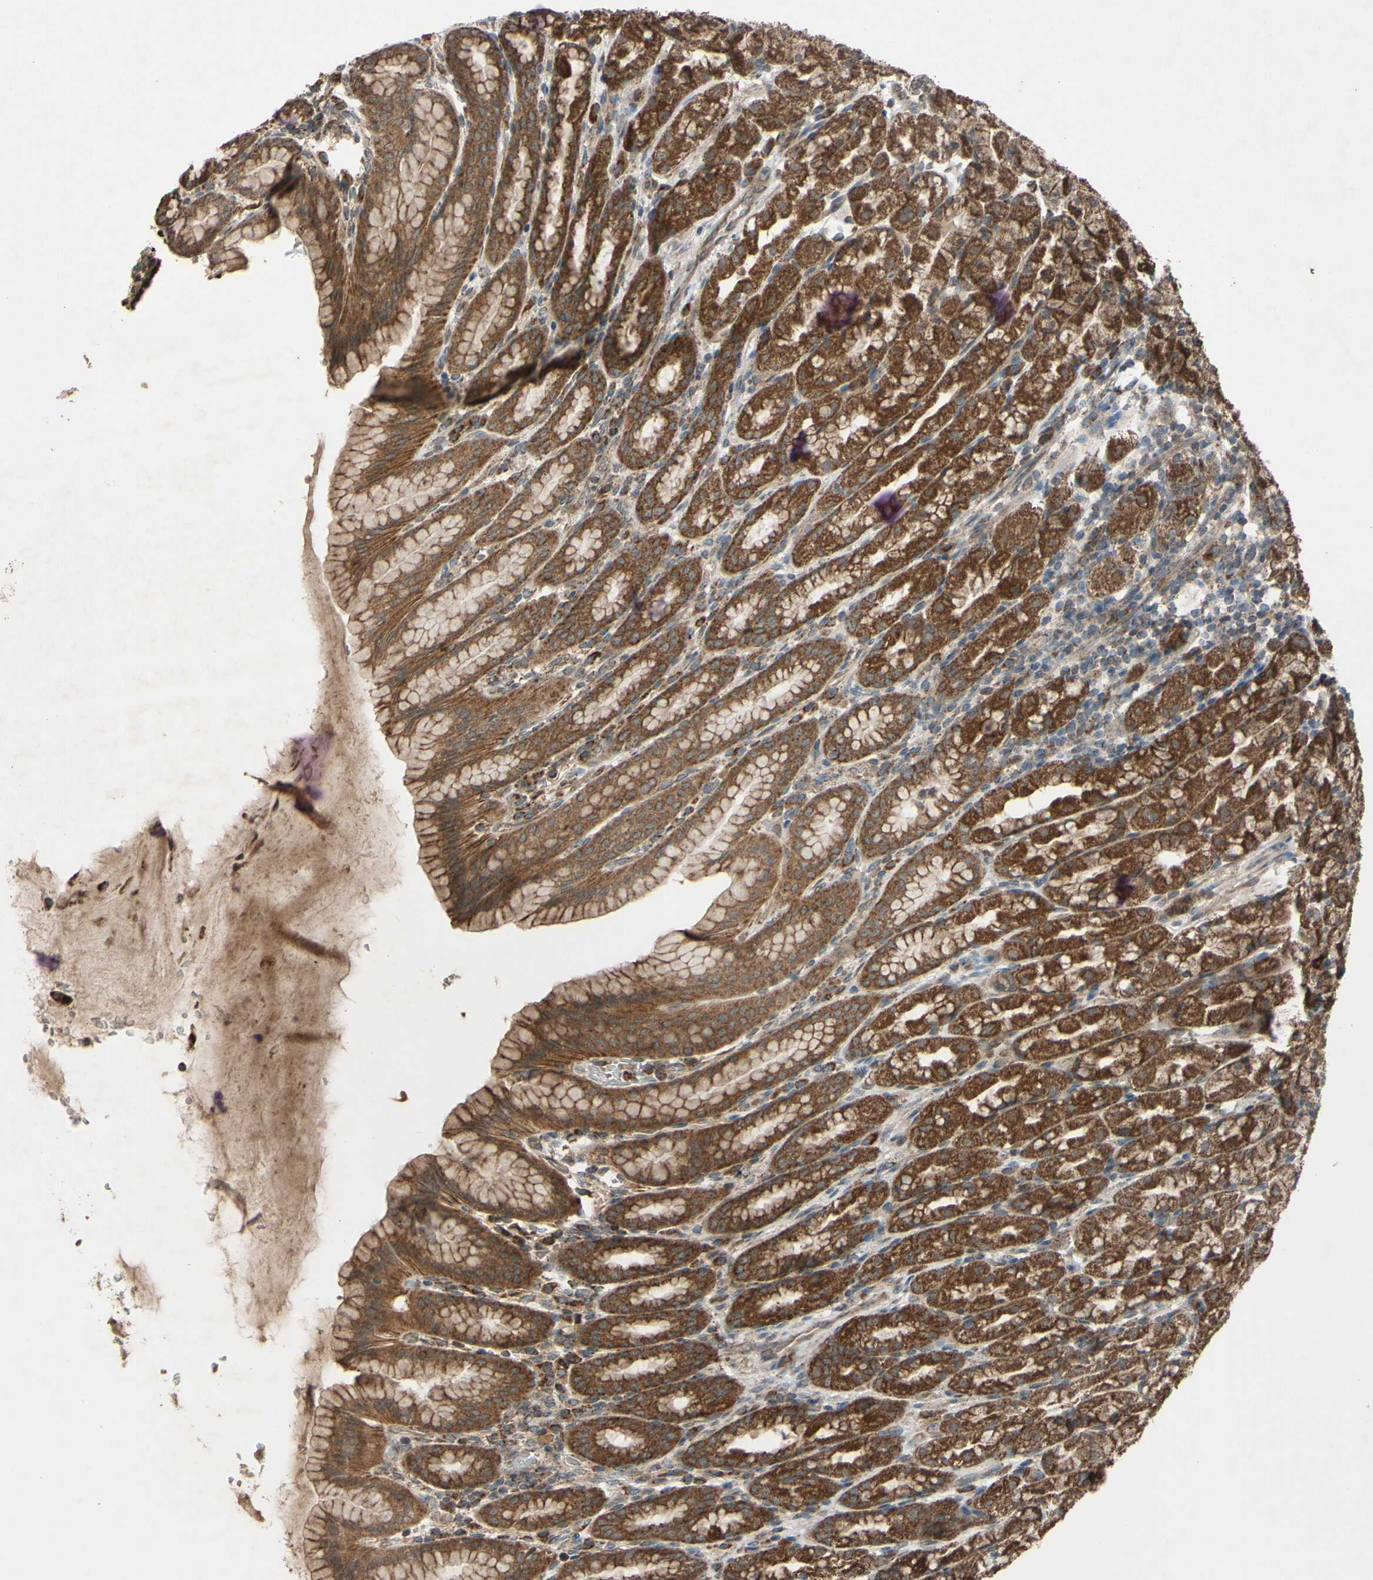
{"staining": {"intensity": "strong", "quantity": ">75%", "location": "cytoplasmic/membranous"}, "tissue": "stomach", "cell_type": "Glandular cells", "image_type": "normal", "snomed": [{"axis": "morphology", "description": "Normal tissue, NOS"}, {"axis": "topography", "description": "Stomach, upper"}], "caption": "Stomach stained with a brown dye displays strong cytoplasmic/membranous positive expression in about >75% of glandular cells.", "gene": "ACOT8", "patient": {"sex": "male", "age": 68}}